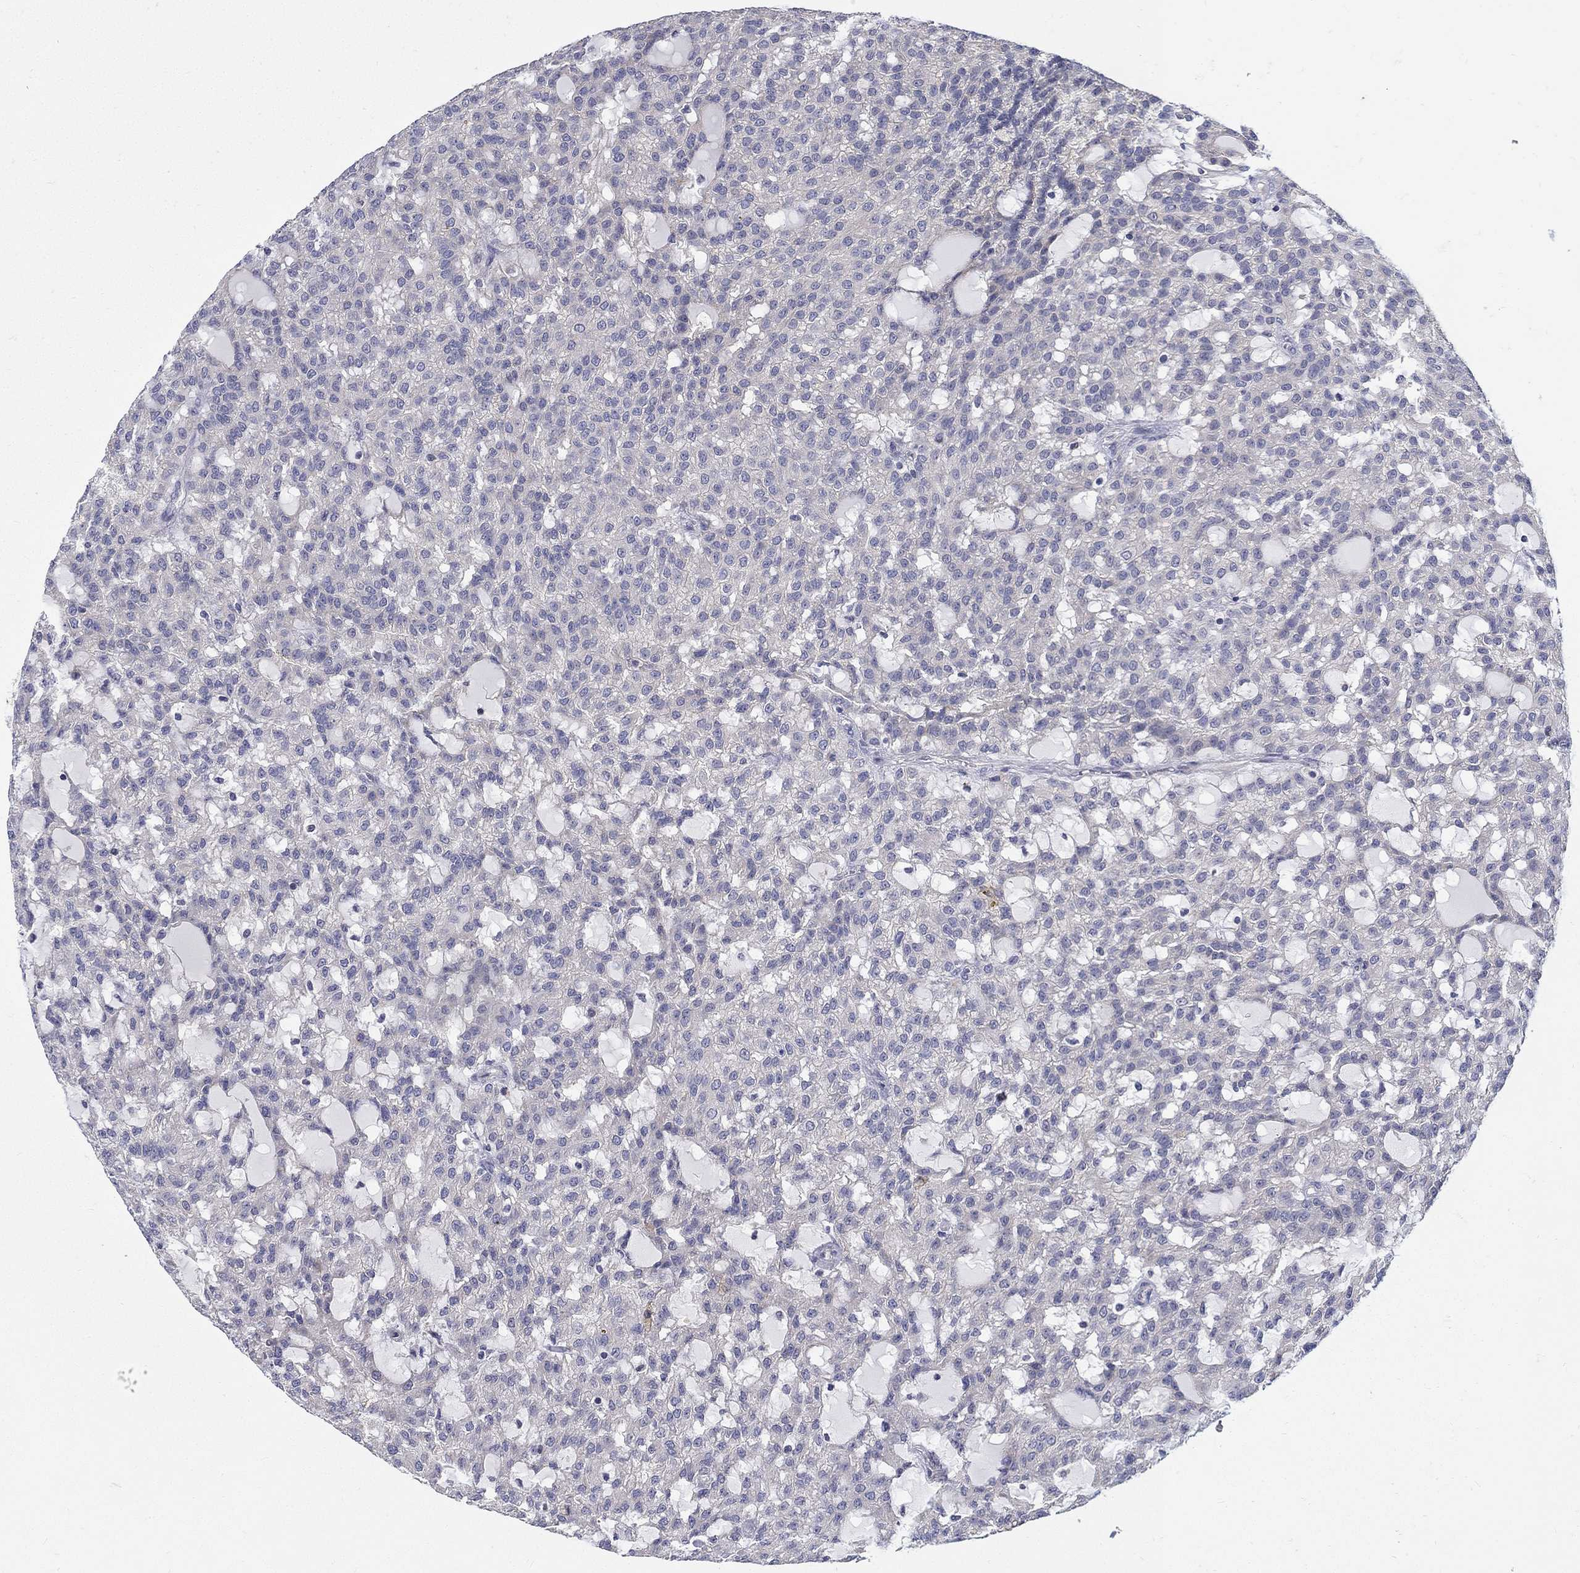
{"staining": {"intensity": "negative", "quantity": "none", "location": "none"}, "tissue": "renal cancer", "cell_type": "Tumor cells", "image_type": "cancer", "snomed": [{"axis": "morphology", "description": "Adenocarcinoma, NOS"}, {"axis": "topography", "description": "Kidney"}], "caption": "Immunohistochemistry image of neoplastic tissue: renal cancer stained with DAB exhibits no significant protein expression in tumor cells.", "gene": "ABCA4", "patient": {"sex": "male", "age": 63}}